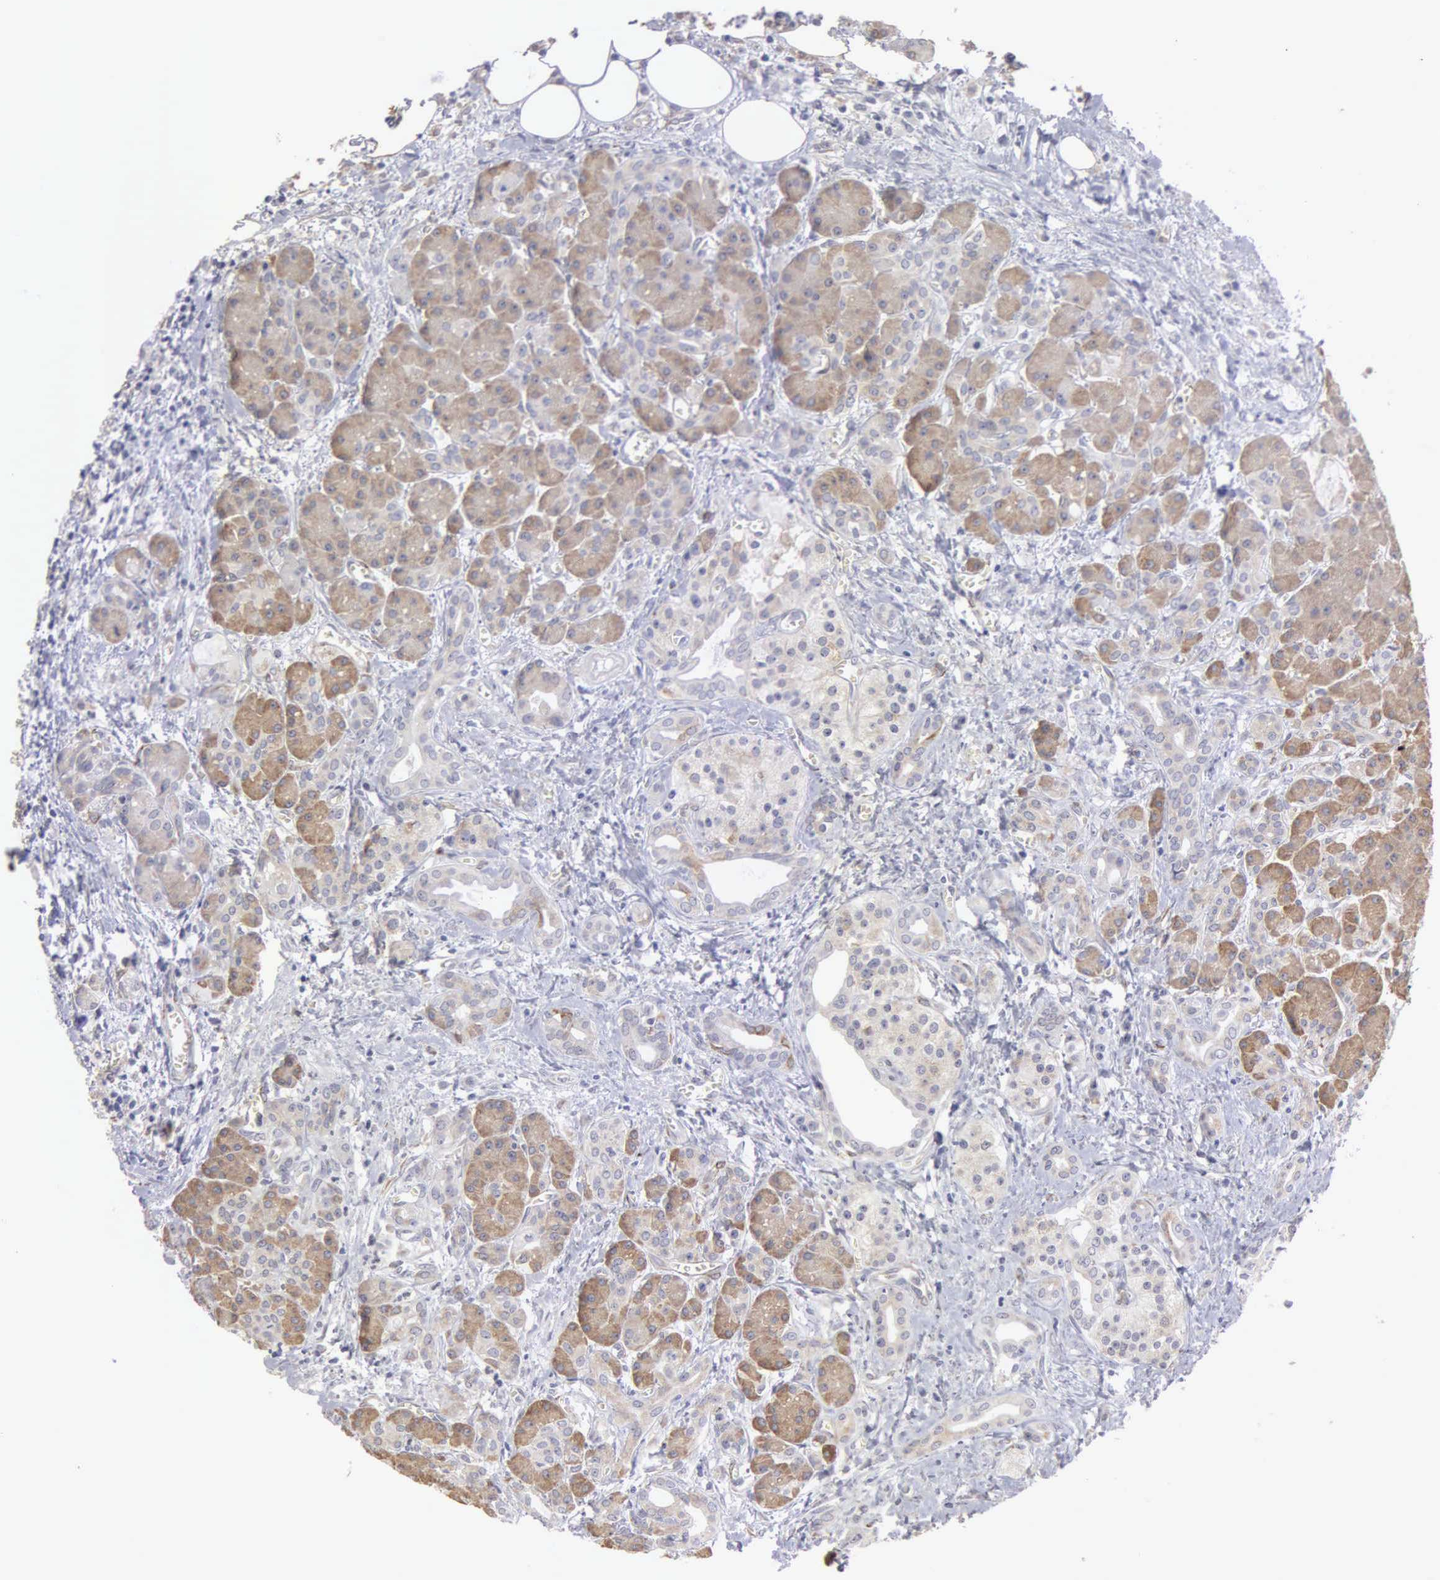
{"staining": {"intensity": "moderate", "quantity": "25%-75%", "location": "cytoplasmic/membranous"}, "tissue": "pancreas", "cell_type": "Exocrine glandular cells", "image_type": "normal", "snomed": [{"axis": "morphology", "description": "Normal tissue, NOS"}, {"axis": "topography", "description": "Pancreas"}], "caption": "Protein staining of benign pancreas exhibits moderate cytoplasmic/membranous positivity in approximately 25%-75% of exocrine glandular cells. The protein of interest is shown in brown color, while the nuclei are stained blue.", "gene": "LIN52", "patient": {"sex": "male", "age": 73}}